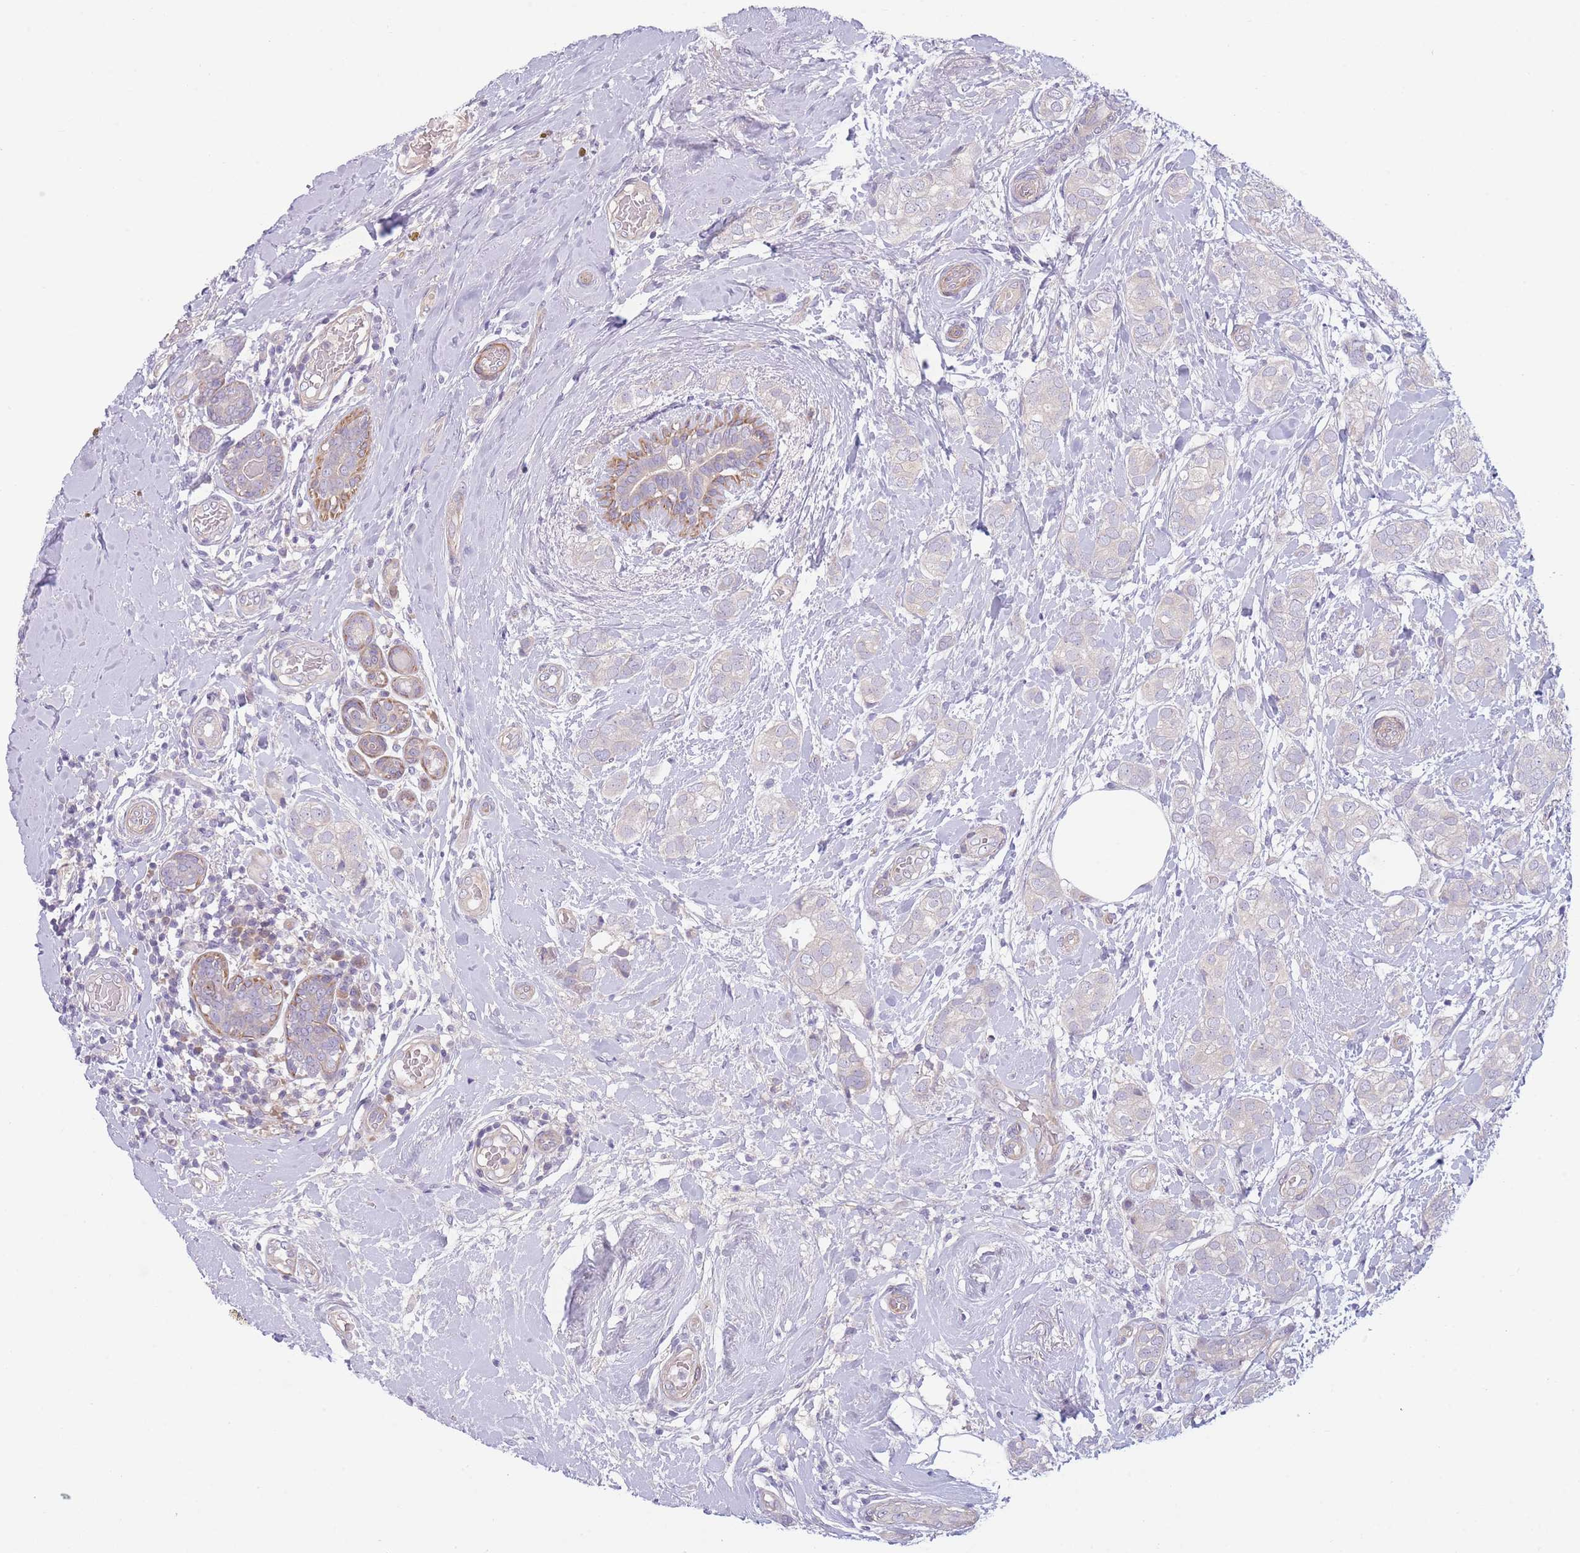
{"staining": {"intensity": "negative", "quantity": "none", "location": "none"}, "tissue": "breast cancer", "cell_type": "Tumor cells", "image_type": "cancer", "snomed": [{"axis": "morphology", "description": "Duct carcinoma"}, {"axis": "topography", "description": "Breast"}], "caption": "A micrograph of human breast cancer is negative for staining in tumor cells. The staining is performed using DAB brown chromogen with nuclei counter-stained in using hematoxylin.", "gene": "PNPLA5", "patient": {"sex": "female", "age": 73}}